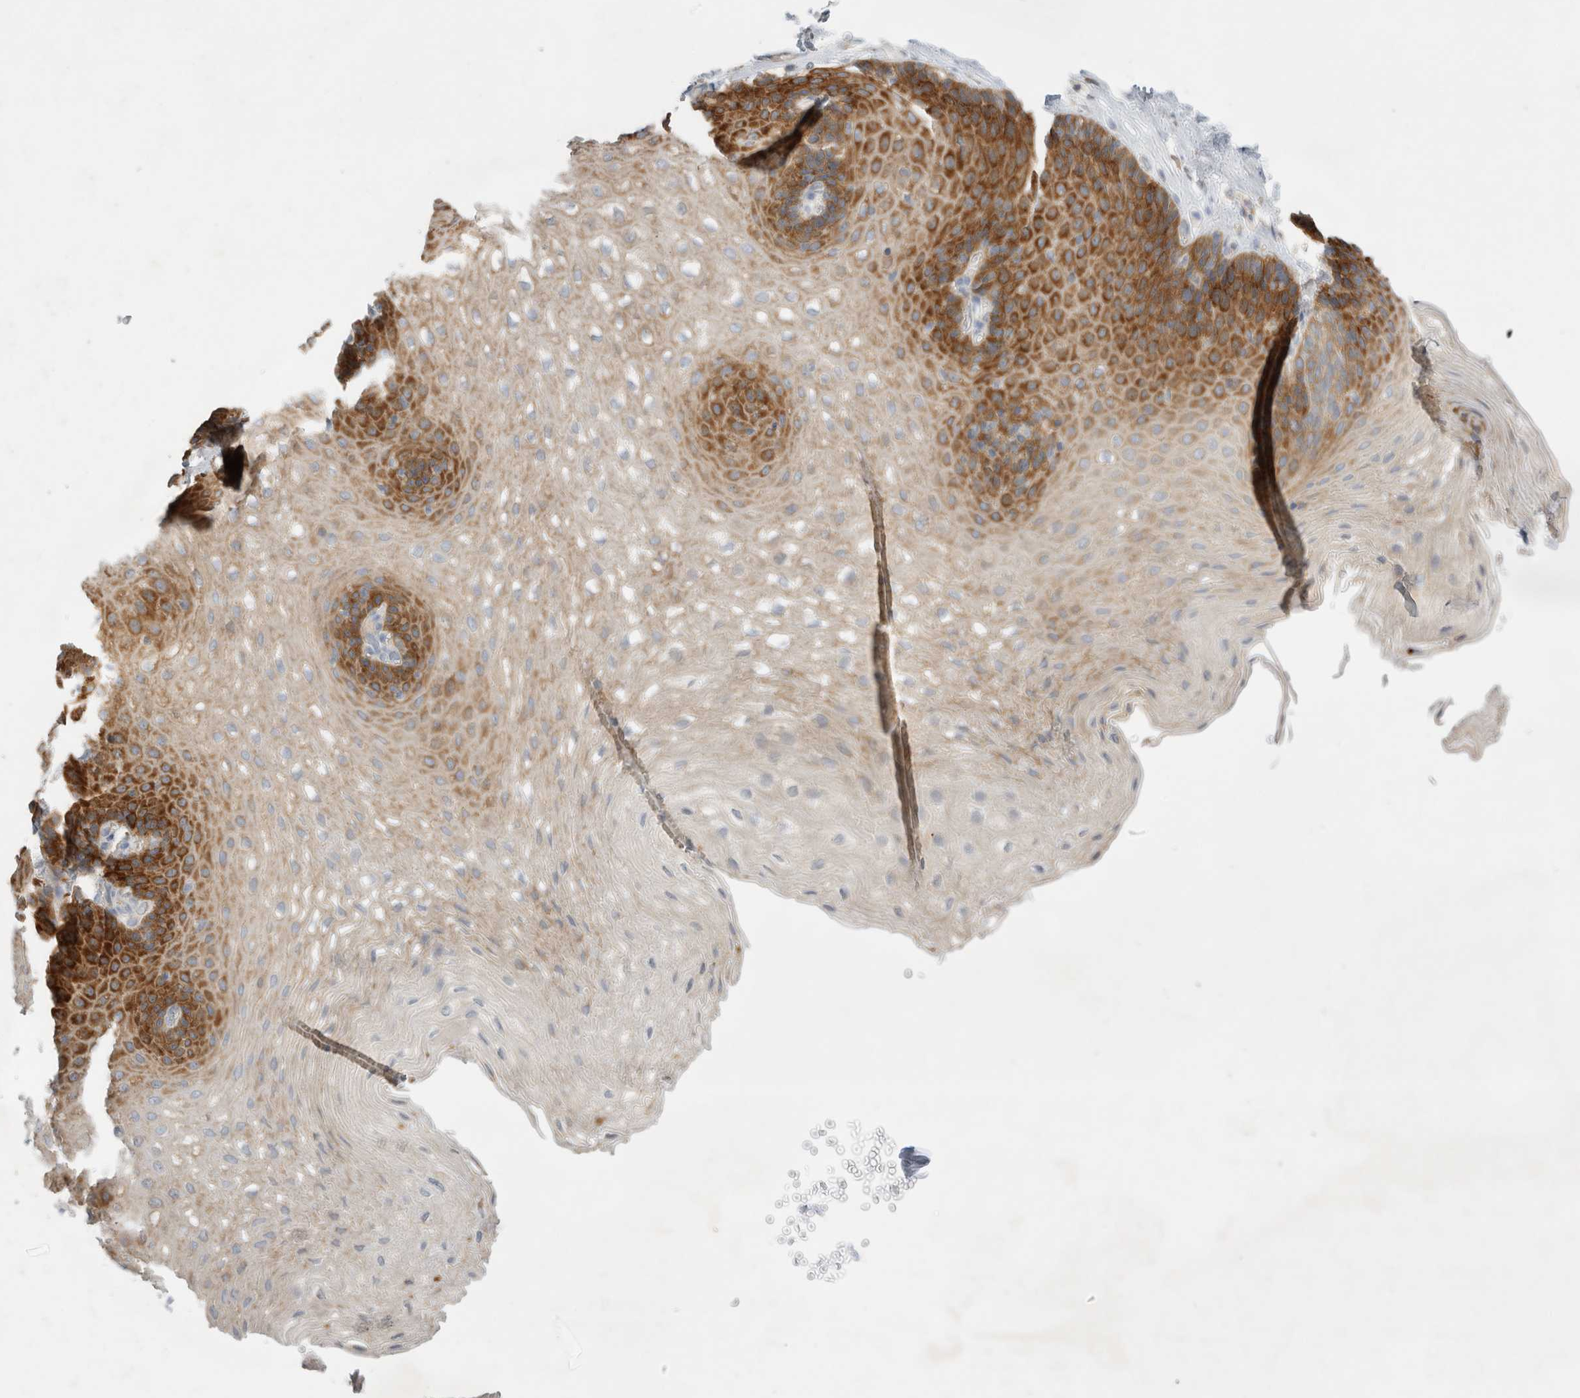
{"staining": {"intensity": "strong", "quantity": "25%-75%", "location": "cytoplasmic/membranous"}, "tissue": "esophagus", "cell_type": "Squamous epithelial cells", "image_type": "normal", "snomed": [{"axis": "morphology", "description": "Normal tissue, NOS"}, {"axis": "topography", "description": "Esophagus"}], "caption": "Immunohistochemical staining of benign human esophagus reveals high levels of strong cytoplasmic/membranous staining in about 25%-75% of squamous epithelial cells.", "gene": "ZNF23", "patient": {"sex": "female", "age": 66}}